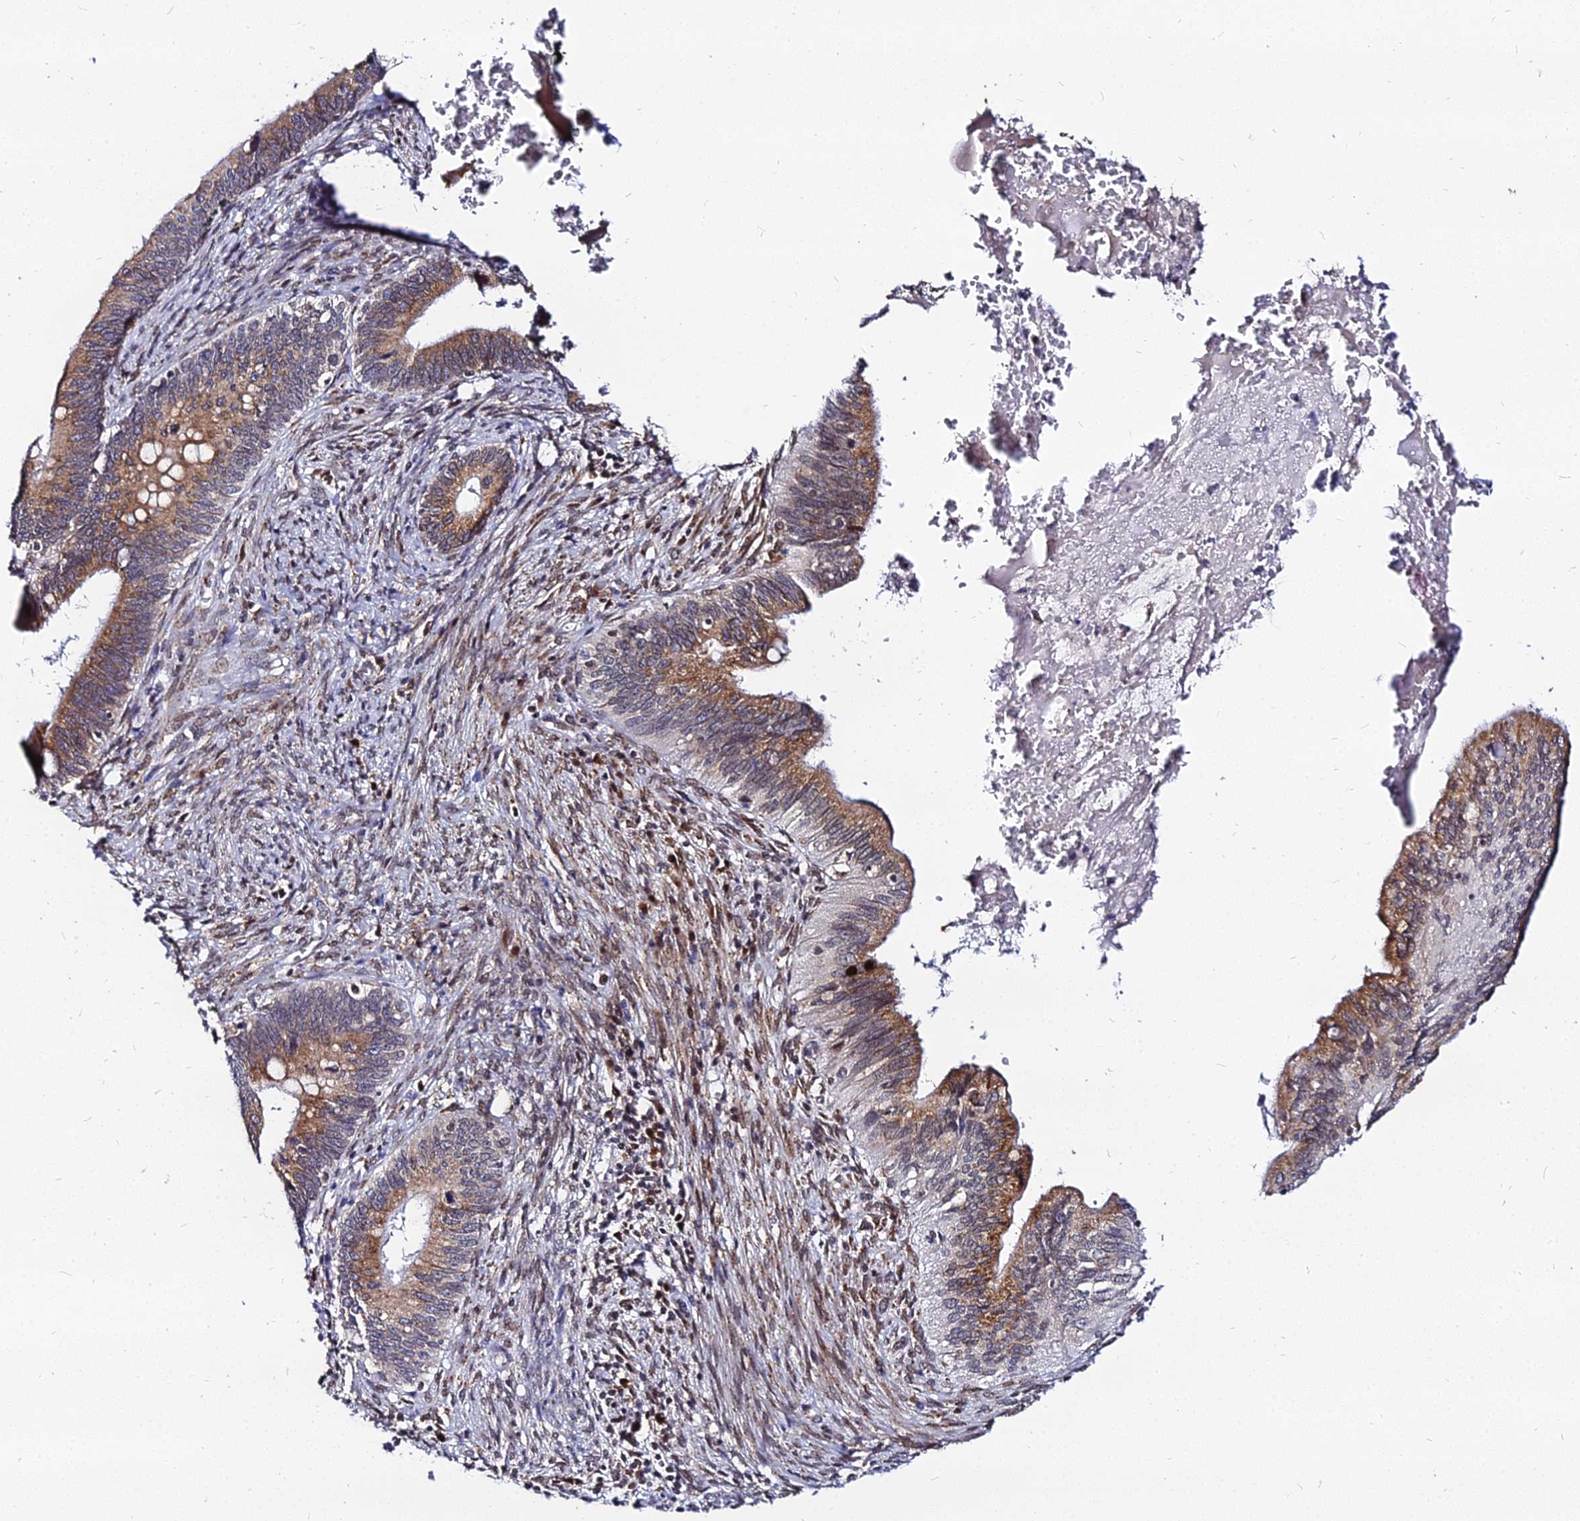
{"staining": {"intensity": "moderate", "quantity": ">75%", "location": "cytoplasmic/membranous"}, "tissue": "cervical cancer", "cell_type": "Tumor cells", "image_type": "cancer", "snomed": [{"axis": "morphology", "description": "Adenocarcinoma, NOS"}, {"axis": "topography", "description": "Cervix"}], "caption": "Immunohistochemical staining of human cervical adenocarcinoma shows moderate cytoplasmic/membranous protein expression in about >75% of tumor cells. (Brightfield microscopy of DAB IHC at high magnification).", "gene": "RNF121", "patient": {"sex": "female", "age": 42}}